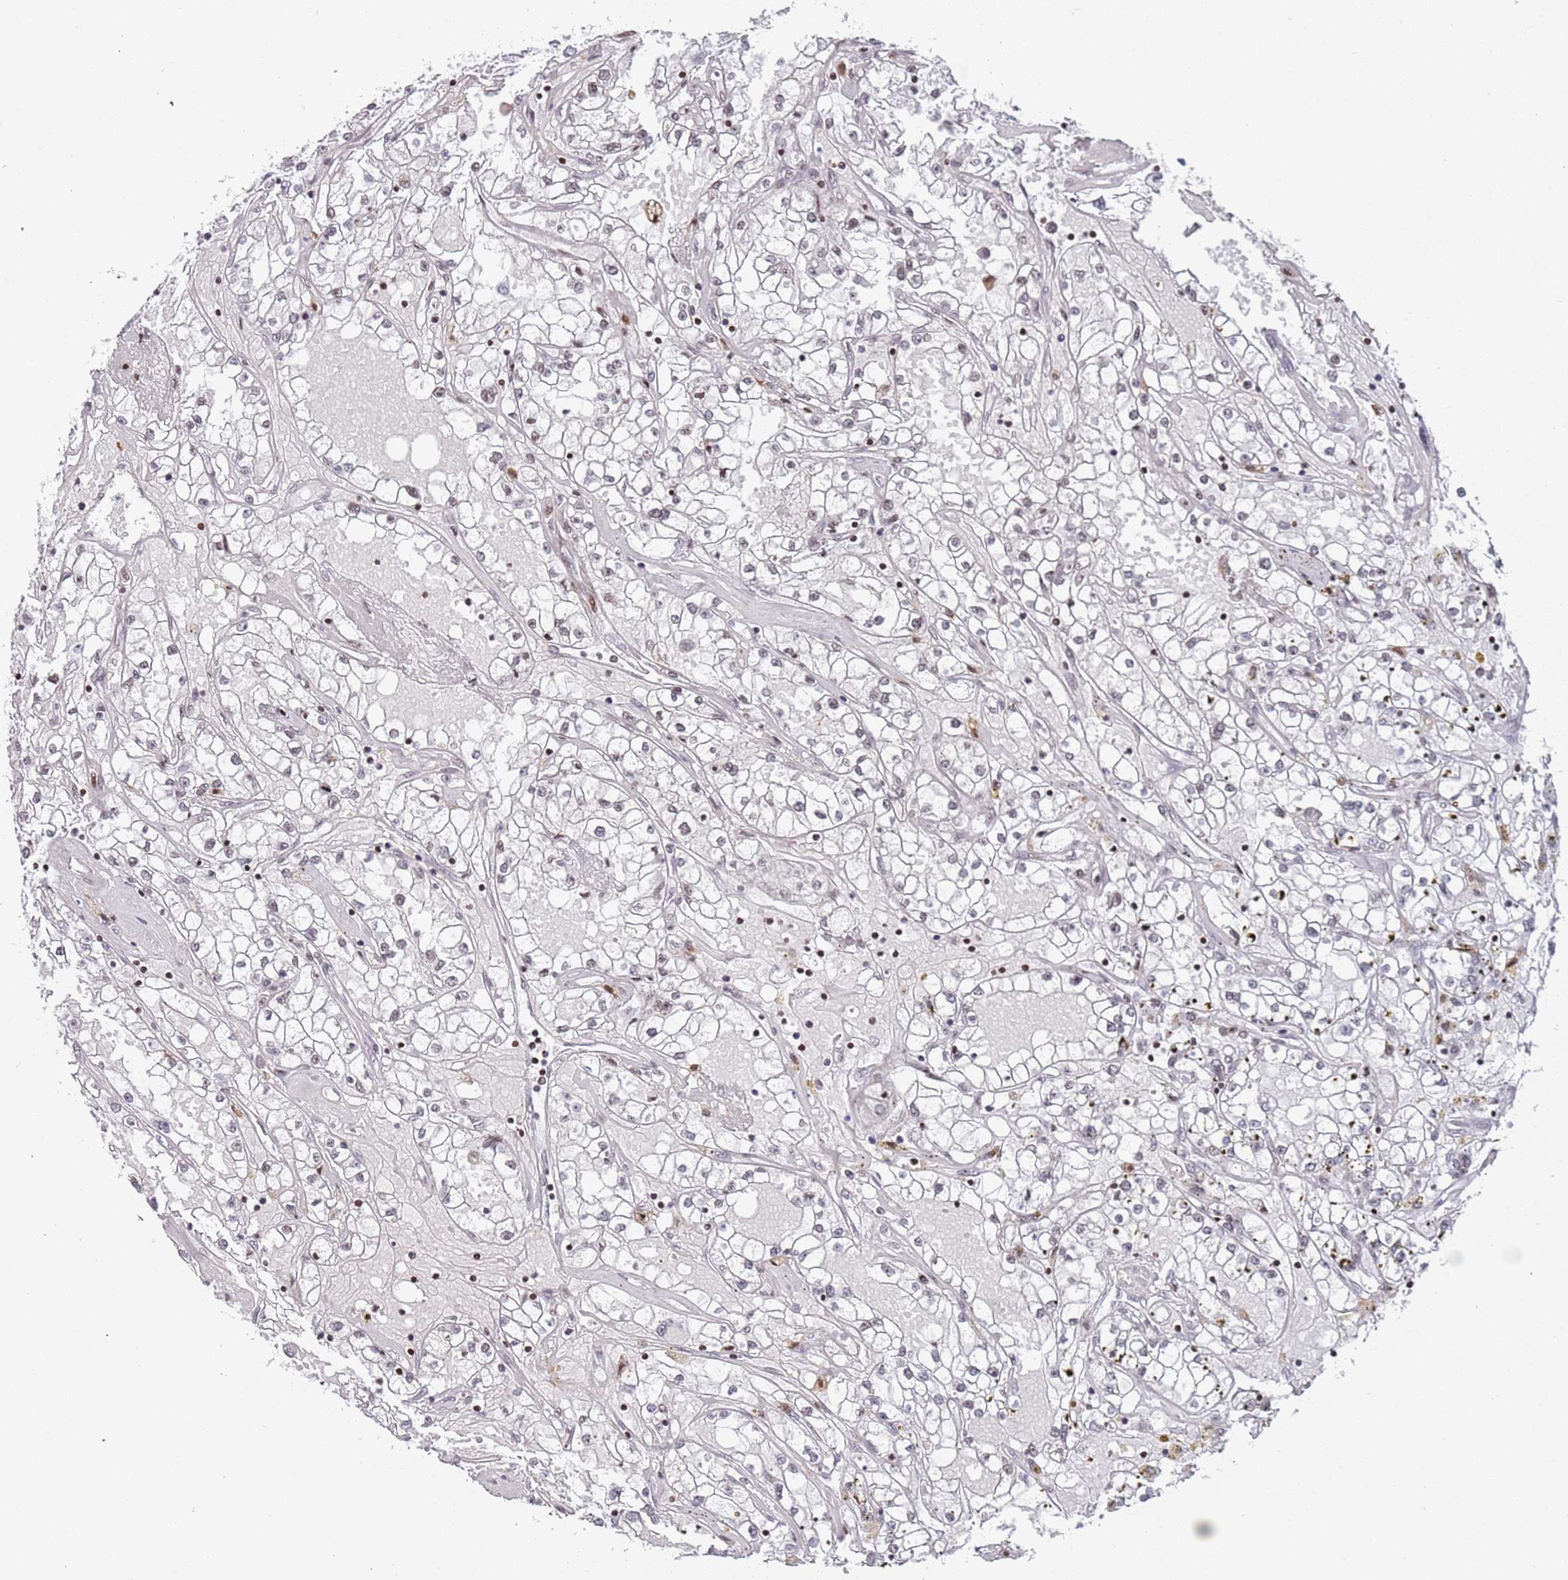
{"staining": {"intensity": "moderate", "quantity": "<25%", "location": "nuclear"}, "tissue": "renal cancer", "cell_type": "Tumor cells", "image_type": "cancer", "snomed": [{"axis": "morphology", "description": "Adenocarcinoma, NOS"}, {"axis": "topography", "description": "Kidney"}], "caption": "Immunohistochemistry (IHC) image of neoplastic tissue: renal cancer (adenocarcinoma) stained using IHC shows low levels of moderate protein expression localized specifically in the nuclear of tumor cells, appearing as a nuclear brown color.", "gene": "HDAC8", "patient": {"sex": "male", "age": 56}}